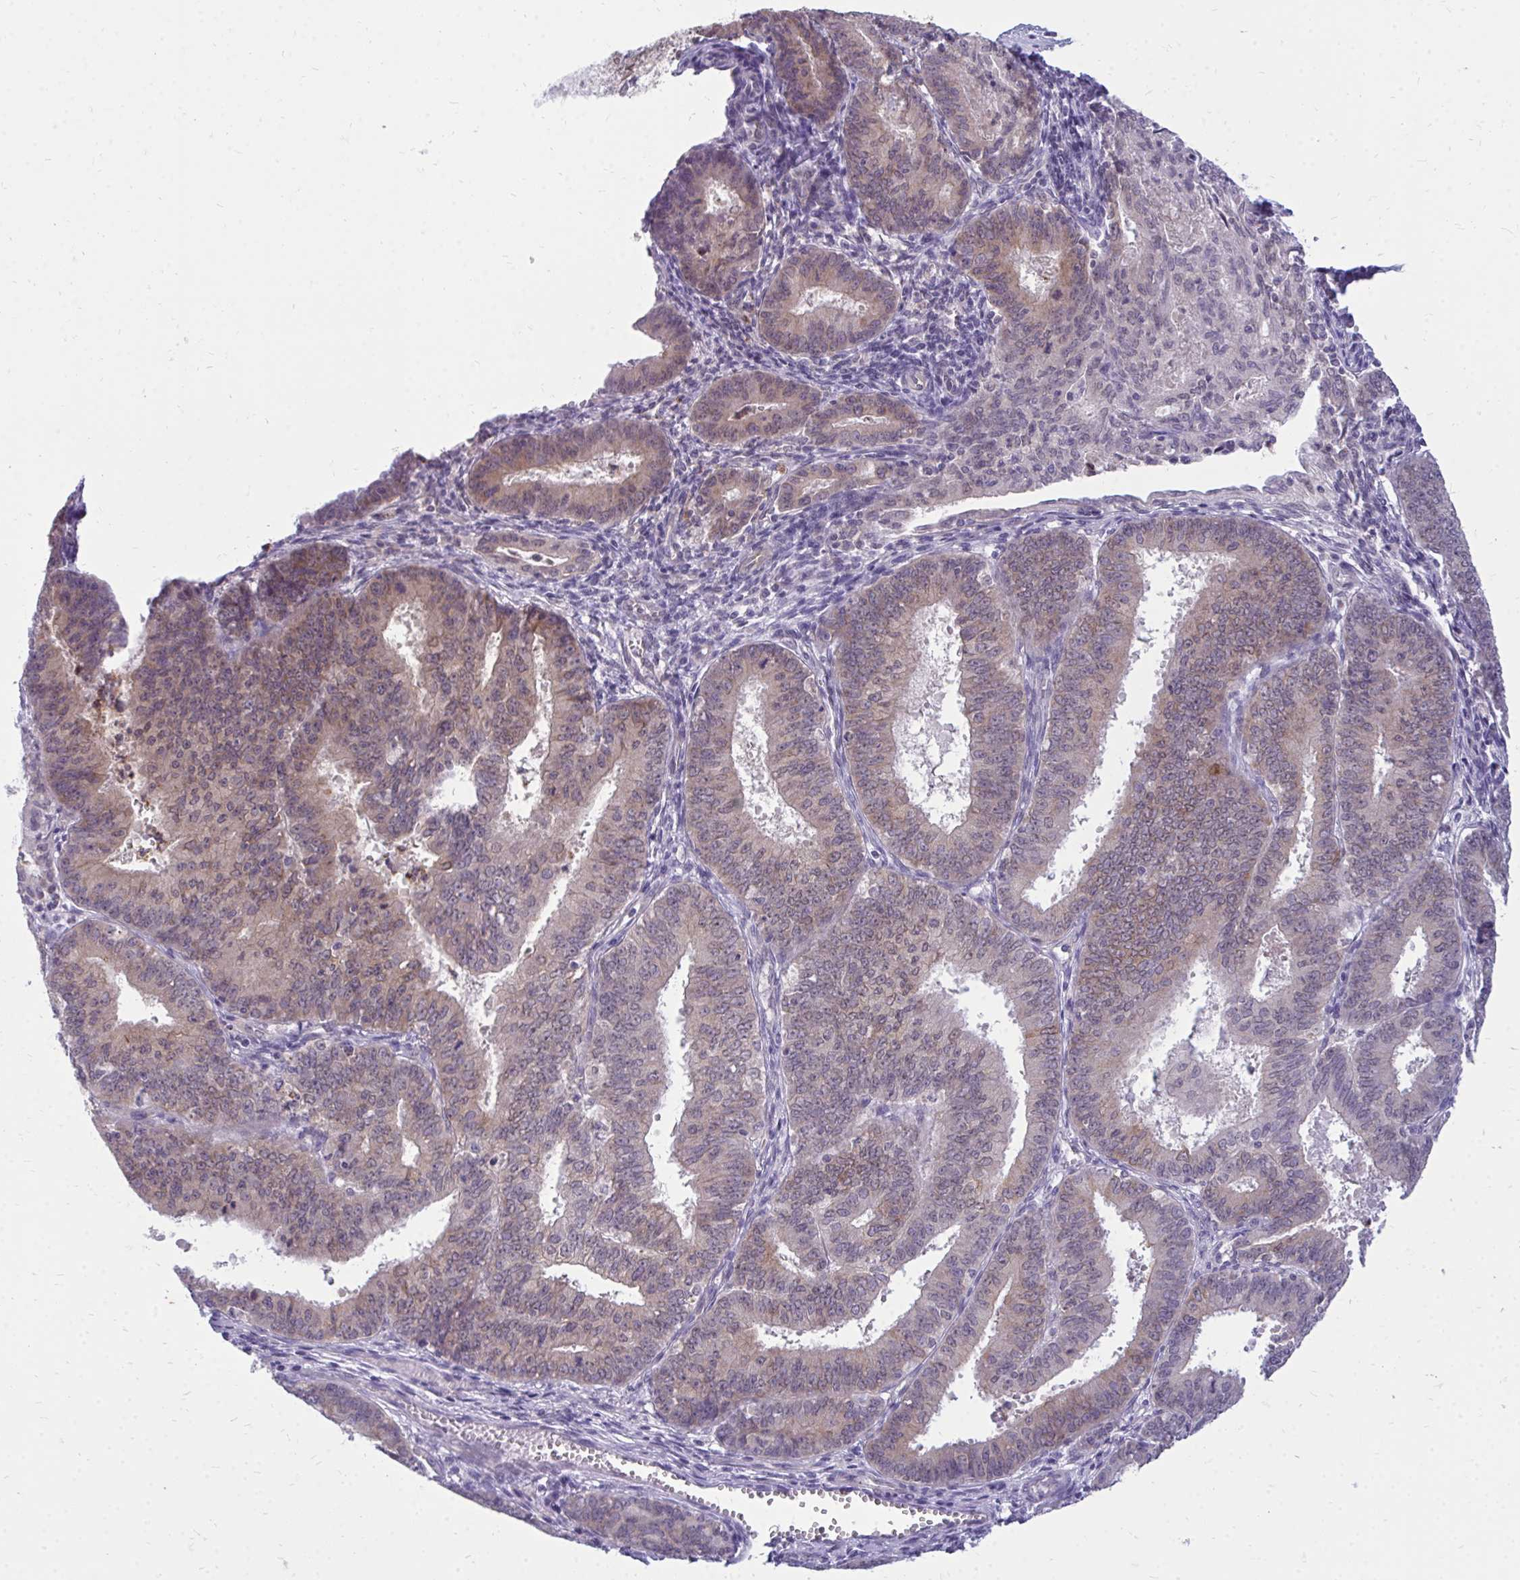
{"staining": {"intensity": "weak", "quantity": ">75%", "location": "cytoplasmic/membranous"}, "tissue": "endometrial cancer", "cell_type": "Tumor cells", "image_type": "cancer", "snomed": [{"axis": "morphology", "description": "Adenocarcinoma, NOS"}, {"axis": "topography", "description": "Endometrium"}], "caption": "A brown stain labels weak cytoplasmic/membranous expression of a protein in human endometrial adenocarcinoma tumor cells.", "gene": "ACSL5", "patient": {"sex": "female", "age": 73}}